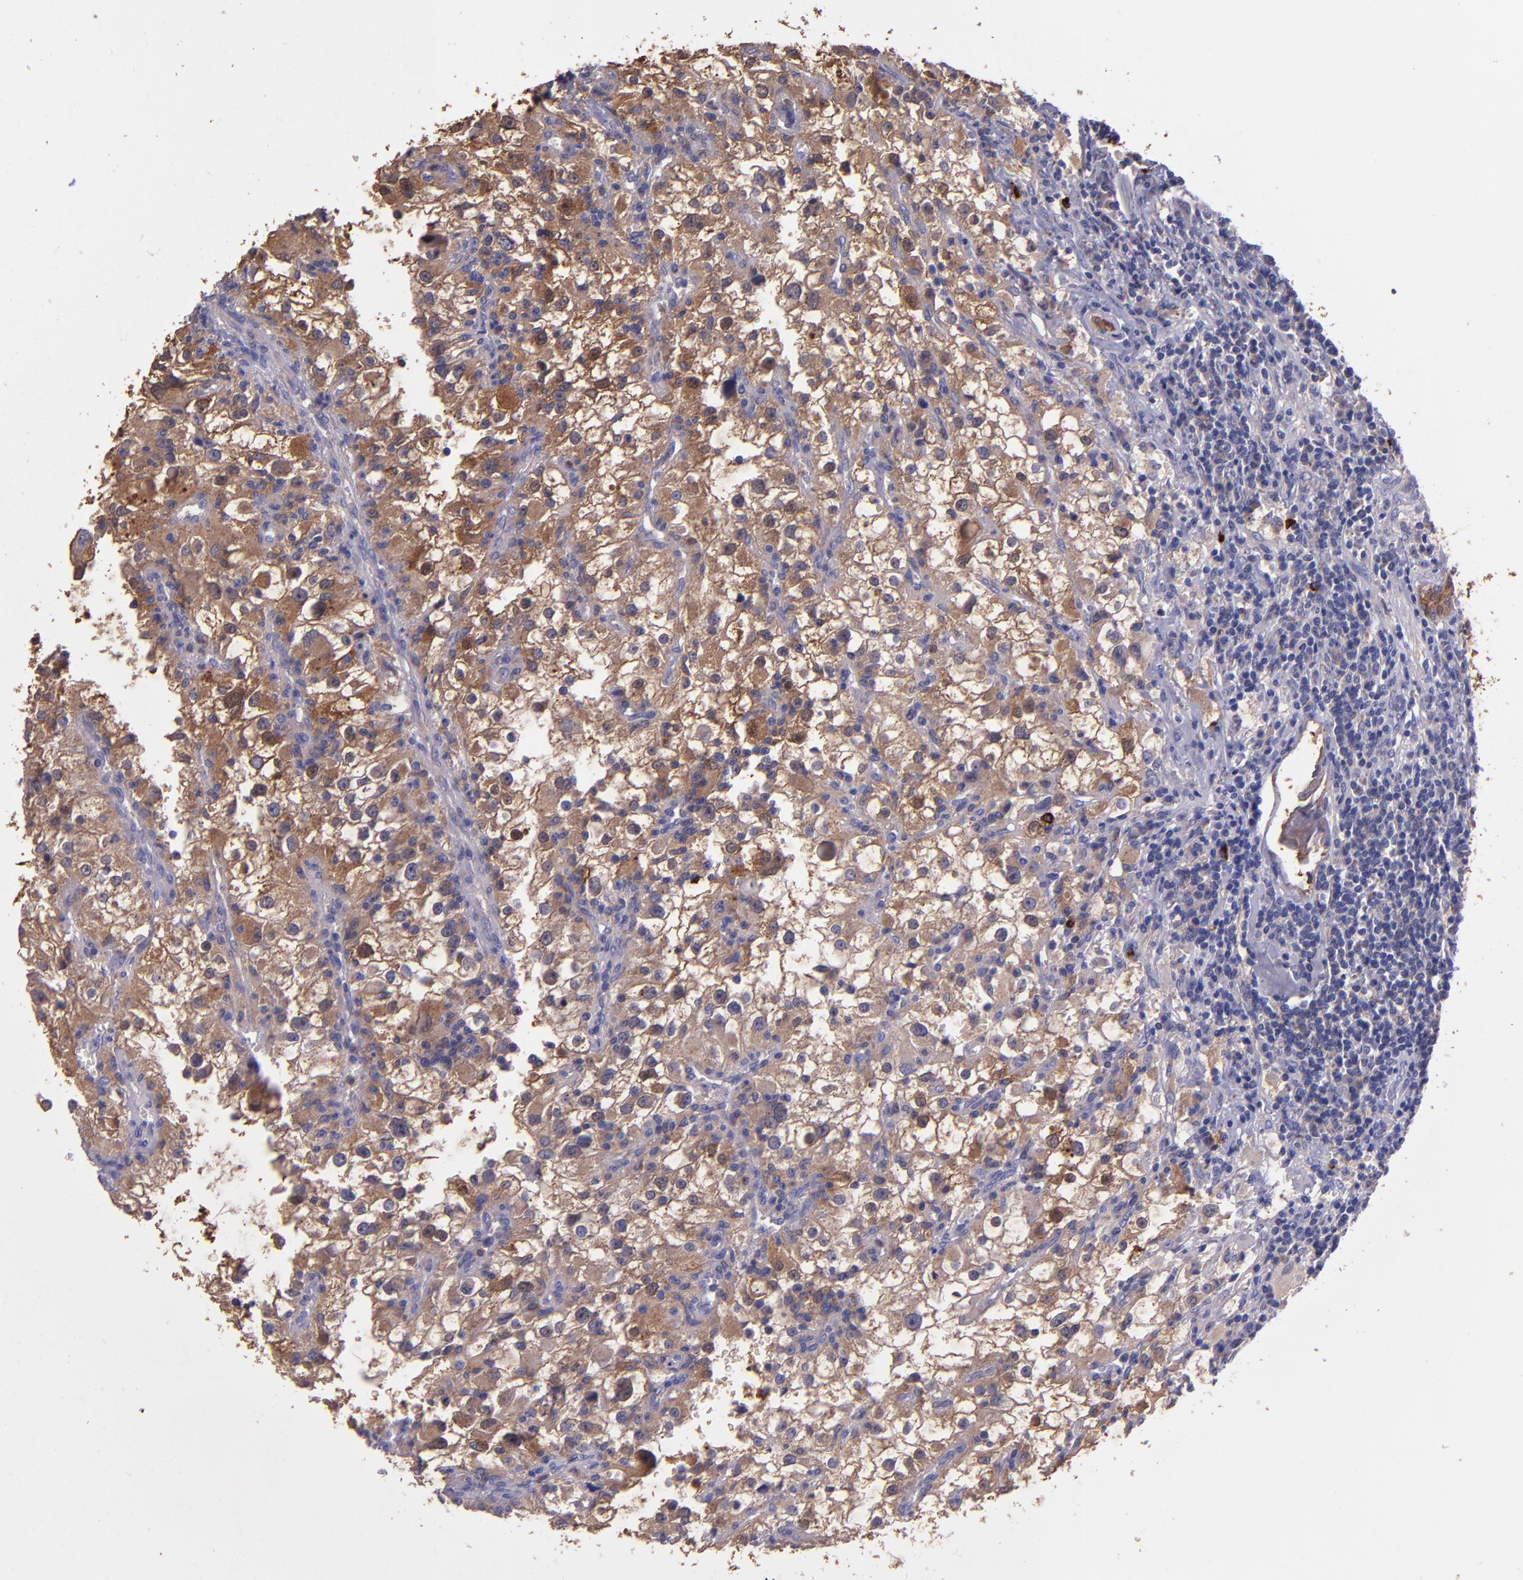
{"staining": {"intensity": "moderate", "quantity": ">75%", "location": "cytoplasmic/membranous"}, "tissue": "renal cancer", "cell_type": "Tumor cells", "image_type": "cancer", "snomed": [{"axis": "morphology", "description": "Adenocarcinoma, NOS"}, {"axis": "topography", "description": "Kidney"}], "caption": "Immunohistochemical staining of renal cancer shows moderate cytoplasmic/membranous protein positivity in approximately >75% of tumor cells.", "gene": "WASHC1", "patient": {"sex": "female", "age": 52}}